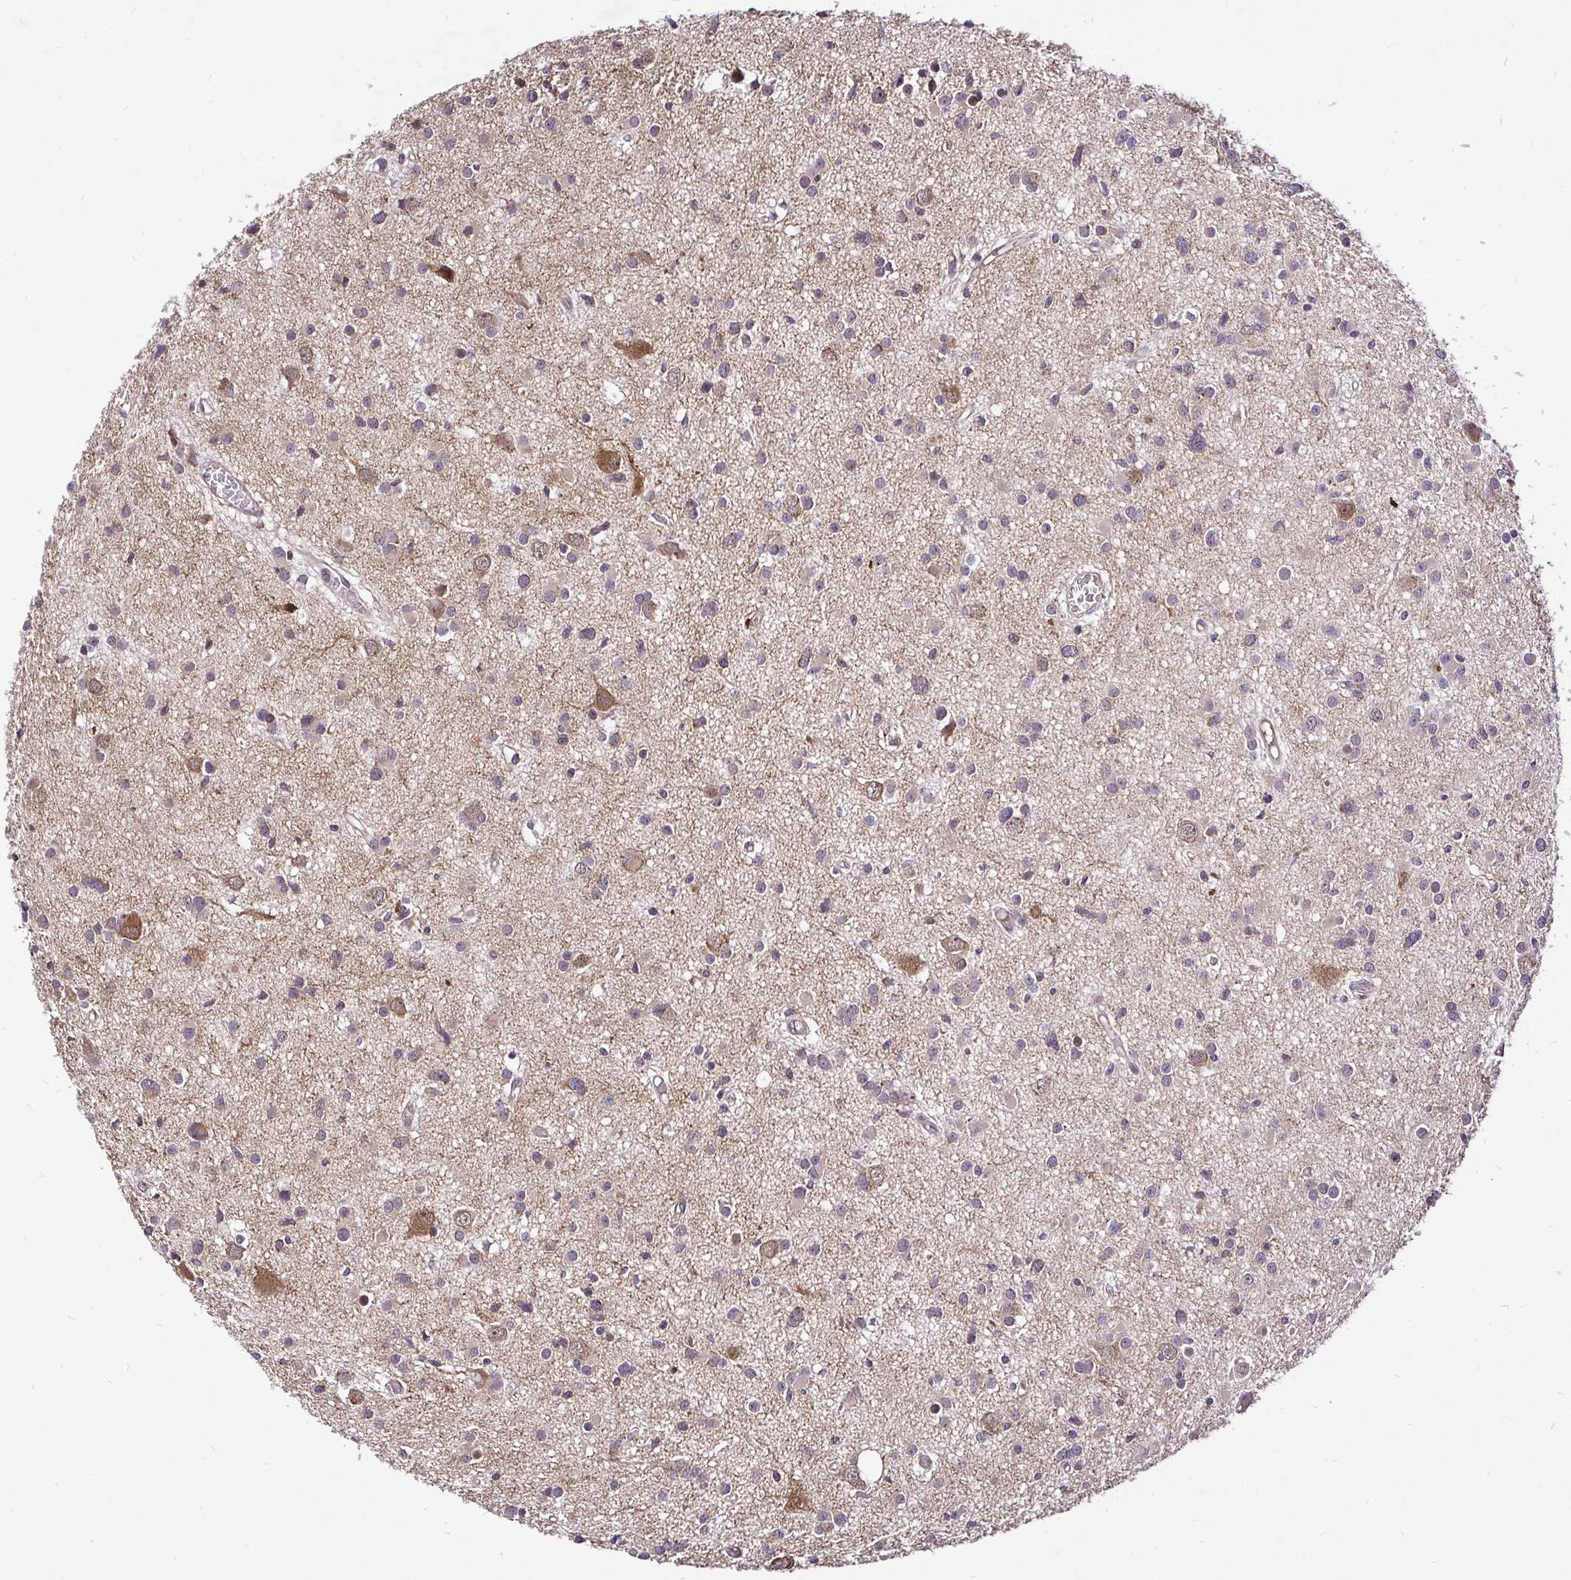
{"staining": {"intensity": "negative", "quantity": "none", "location": "none"}, "tissue": "glioma", "cell_type": "Tumor cells", "image_type": "cancer", "snomed": [{"axis": "morphology", "description": "Glioma, malignant, High grade"}, {"axis": "topography", "description": "Brain"}], "caption": "This is an immunohistochemistry histopathology image of human malignant high-grade glioma. There is no expression in tumor cells.", "gene": "UBE2M", "patient": {"sex": "male", "age": 54}}